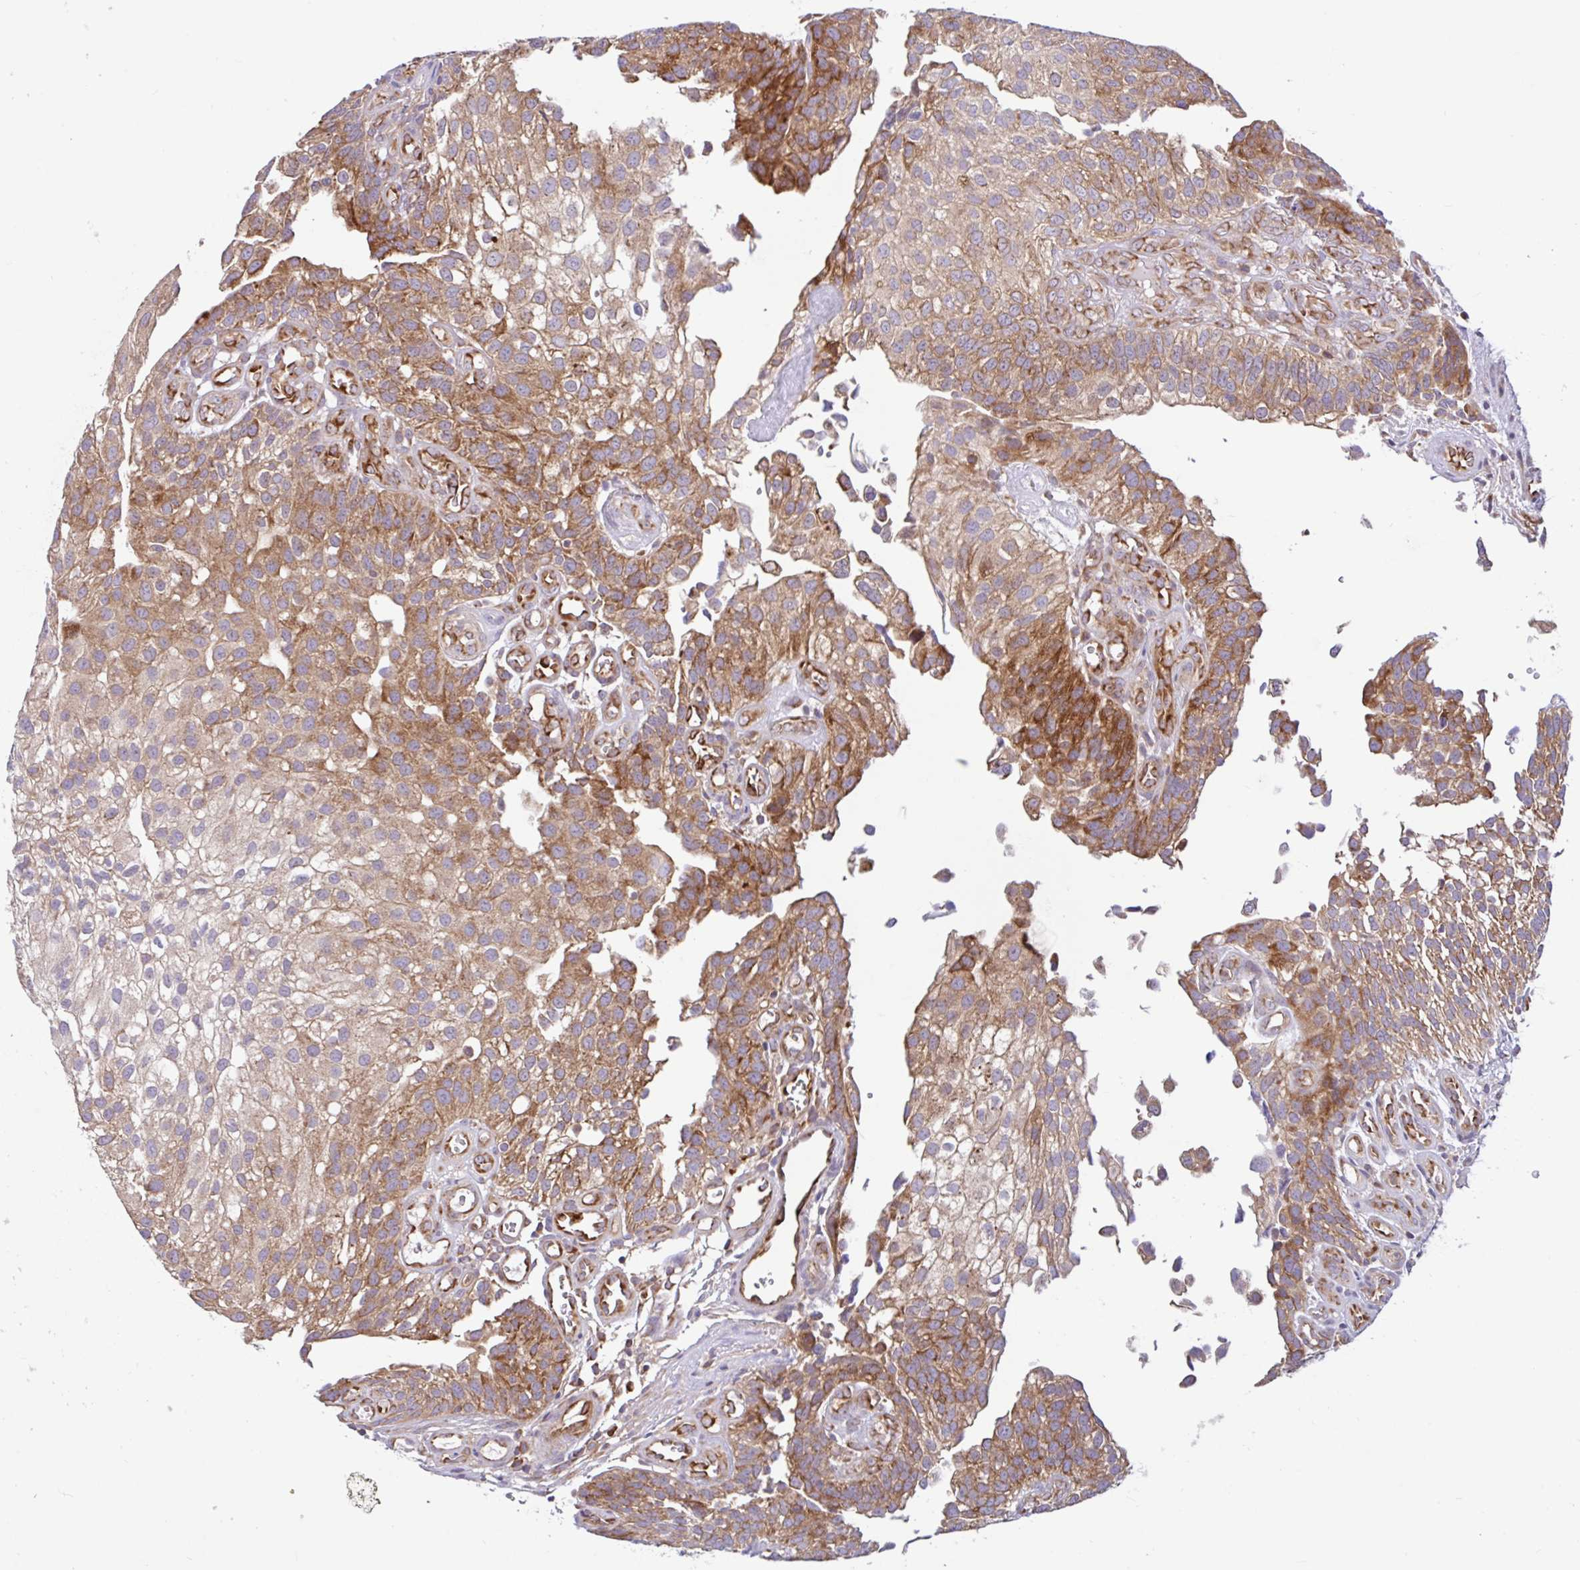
{"staining": {"intensity": "moderate", "quantity": ">75%", "location": "cytoplasmic/membranous"}, "tissue": "urothelial cancer", "cell_type": "Tumor cells", "image_type": "cancer", "snomed": [{"axis": "morphology", "description": "Urothelial carcinoma, NOS"}, {"axis": "topography", "description": "Urinary bladder"}], "caption": "Protein staining exhibits moderate cytoplasmic/membranous positivity in approximately >75% of tumor cells in transitional cell carcinoma.", "gene": "NTPCR", "patient": {"sex": "male", "age": 87}}